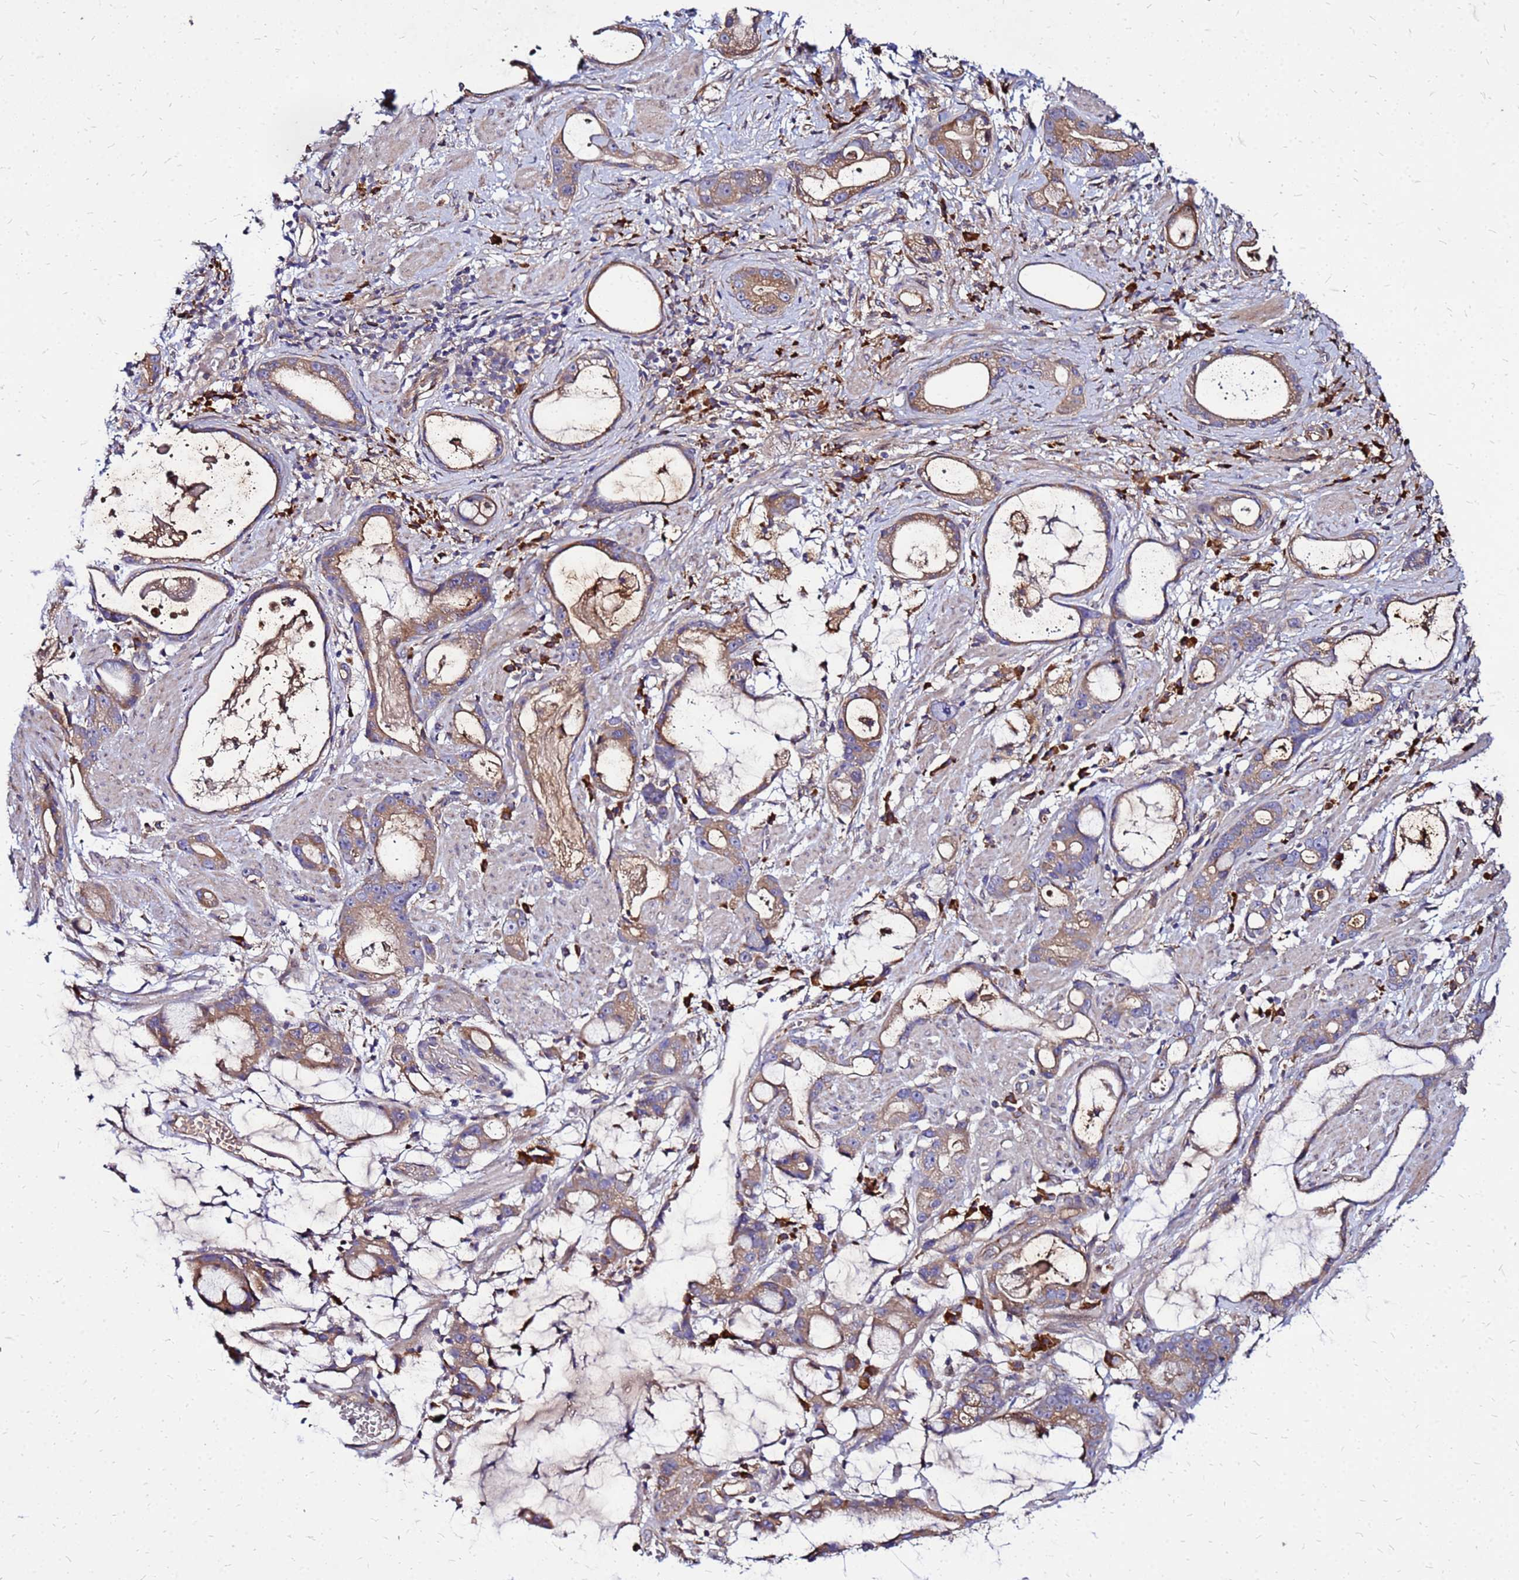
{"staining": {"intensity": "moderate", "quantity": ">75%", "location": "cytoplasmic/membranous"}, "tissue": "stomach cancer", "cell_type": "Tumor cells", "image_type": "cancer", "snomed": [{"axis": "morphology", "description": "Adenocarcinoma, NOS"}, {"axis": "topography", "description": "Stomach"}], "caption": "Immunohistochemistry (IHC) histopathology image of neoplastic tissue: adenocarcinoma (stomach) stained using immunohistochemistry reveals medium levels of moderate protein expression localized specifically in the cytoplasmic/membranous of tumor cells, appearing as a cytoplasmic/membranous brown color.", "gene": "VMO1", "patient": {"sex": "male", "age": 55}}